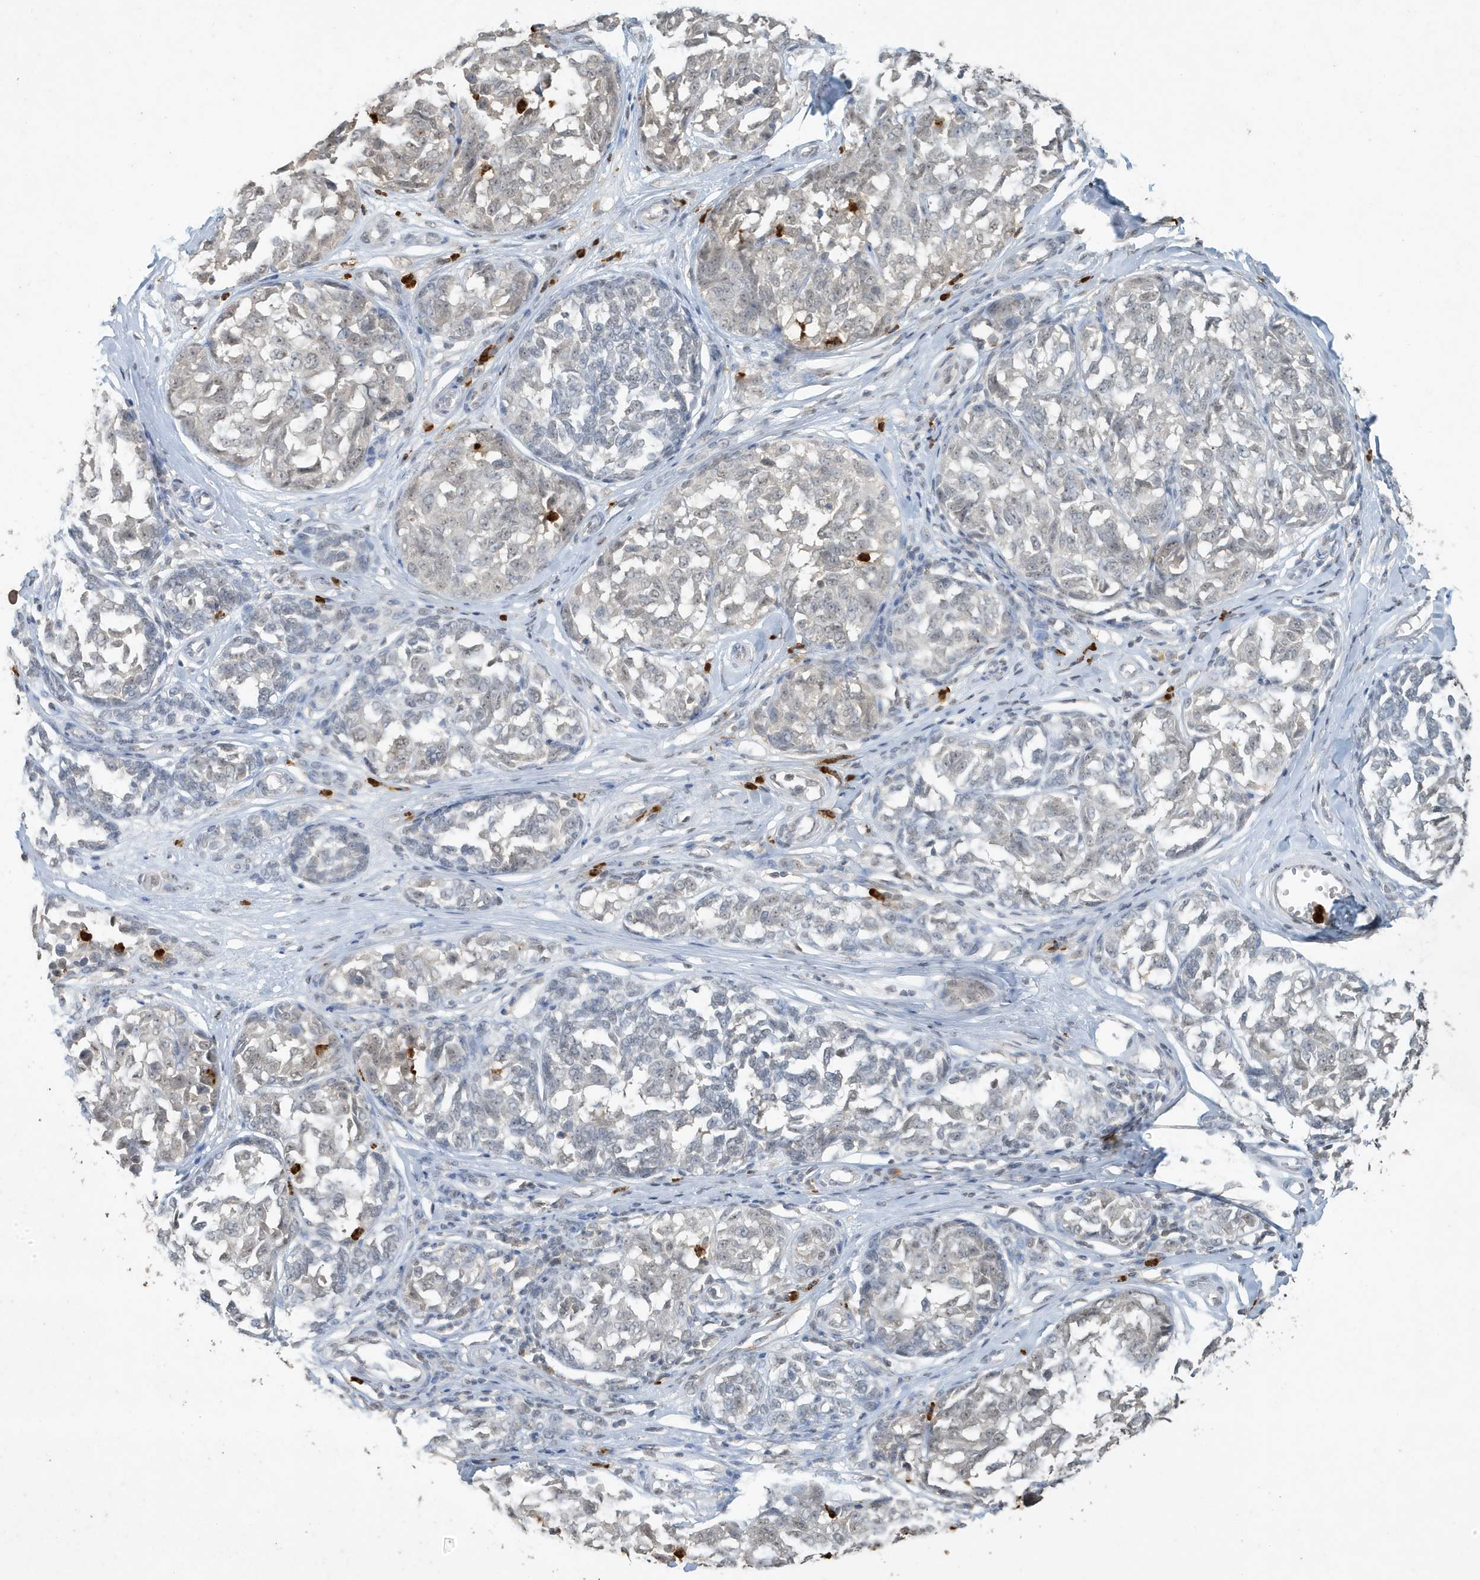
{"staining": {"intensity": "weak", "quantity": "<25%", "location": "nuclear"}, "tissue": "melanoma", "cell_type": "Tumor cells", "image_type": "cancer", "snomed": [{"axis": "morphology", "description": "Malignant melanoma, NOS"}, {"axis": "topography", "description": "Skin"}], "caption": "The photomicrograph demonstrates no significant expression in tumor cells of malignant melanoma.", "gene": "DEFA1", "patient": {"sex": "female", "age": 64}}